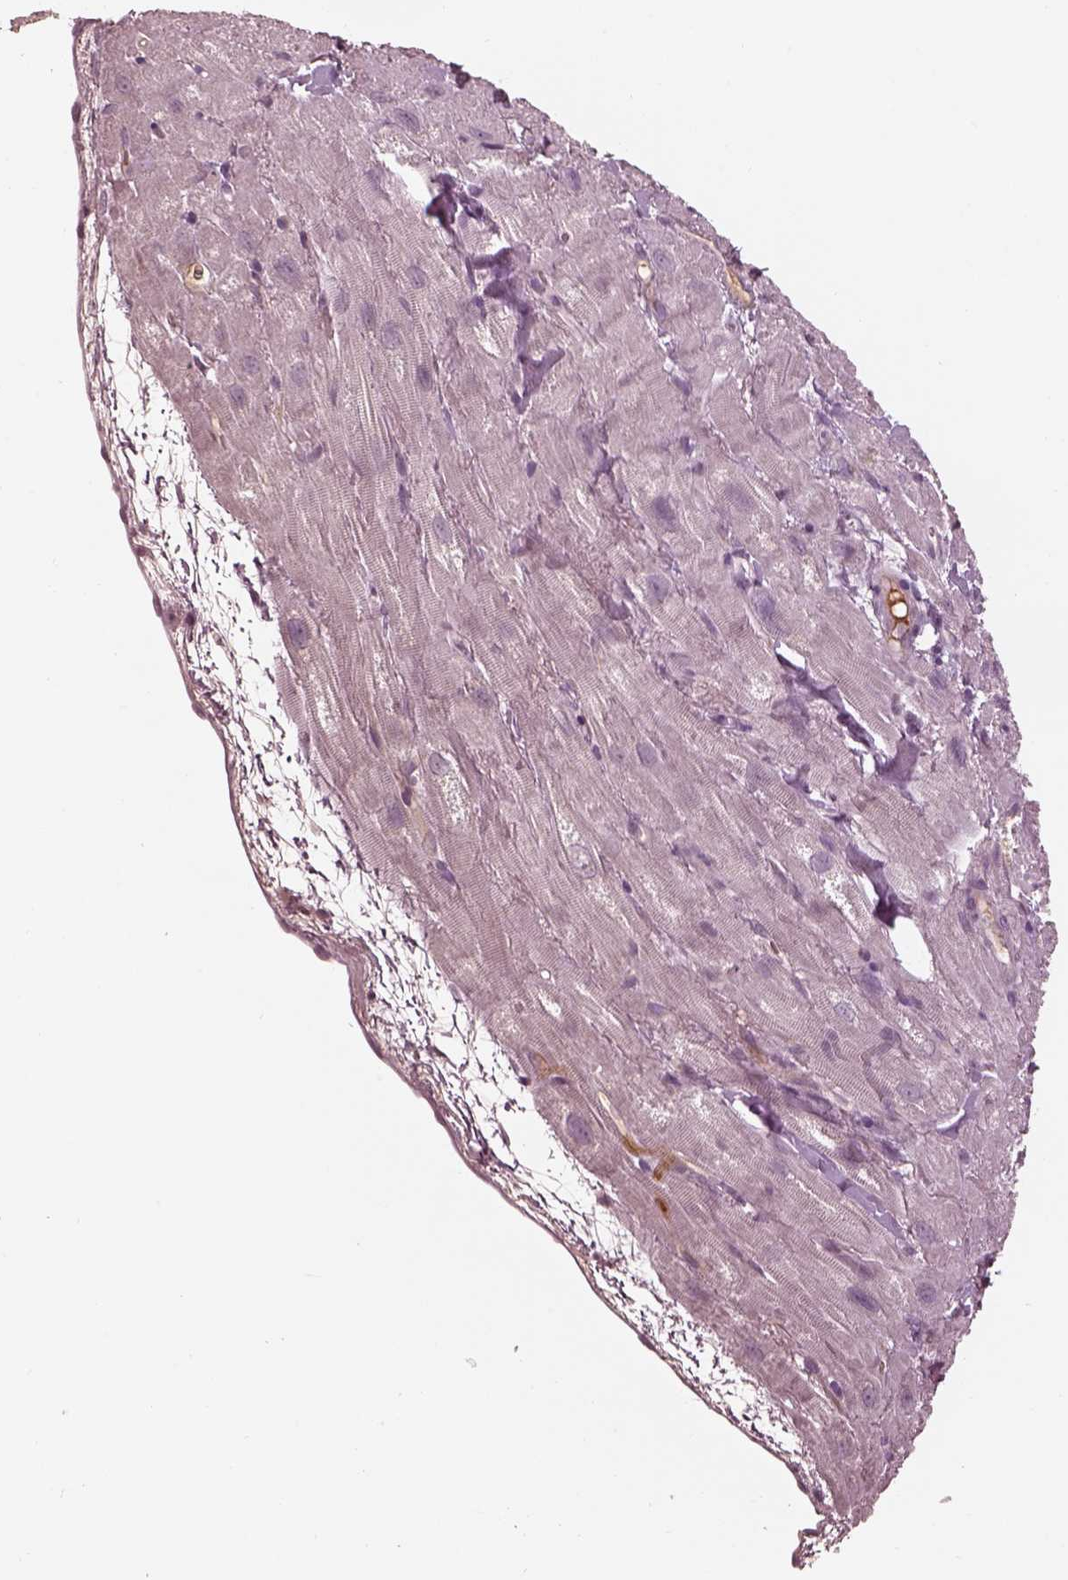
{"staining": {"intensity": "negative", "quantity": "none", "location": "none"}, "tissue": "heart muscle", "cell_type": "Cardiomyocytes", "image_type": "normal", "snomed": [{"axis": "morphology", "description": "Normal tissue, NOS"}, {"axis": "topography", "description": "Heart"}], "caption": "The micrograph exhibits no significant staining in cardiomyocytes of heart muscle. The staining is performed using DAB (3,3'-diaminobenzidine) brown chromogen with nuclei counter-stained in using hematoxylin.", "gene": "KCNA2", "patient": {"sex": "female", "age": 62}}